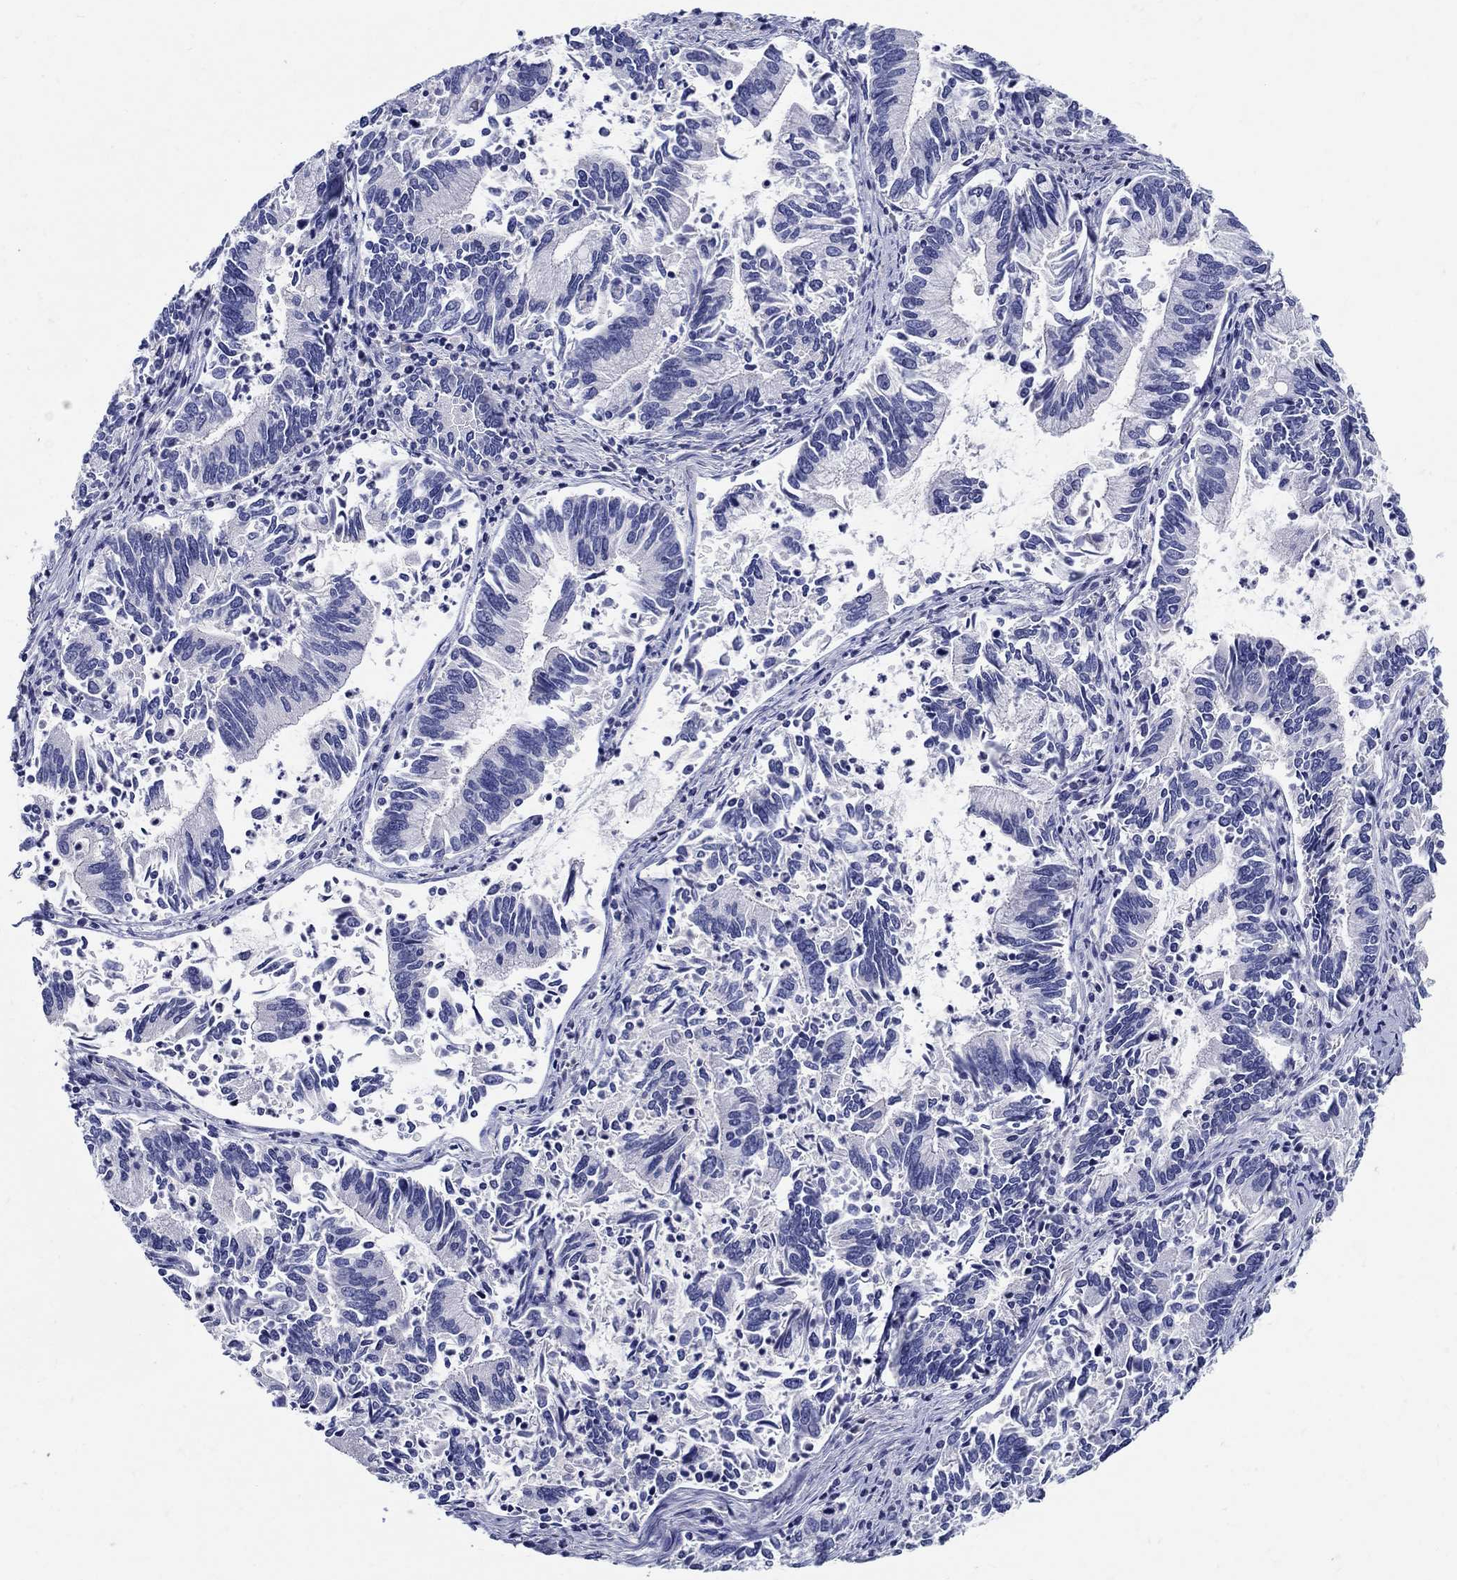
{"staining": {"intensity": "negative", "quantity": "none", "location": "none"}, "tissue": "cervical cancer", "cell_type": "Tumor cells", "image_type": "cancer", "snomed": [{"axis": "morphology", "description": "Adenocarcinoma, NOS"}, {"axis": "topography", "description": "Cervix"}], "caption": "Immunohistochemistry (IHC) of human cervical adenocarcinoma reveals no staining in tumor cells. Nuclei are stained in blue.", "gene": "CRYGD", "patient": {"sex": "female", "age": 42}}